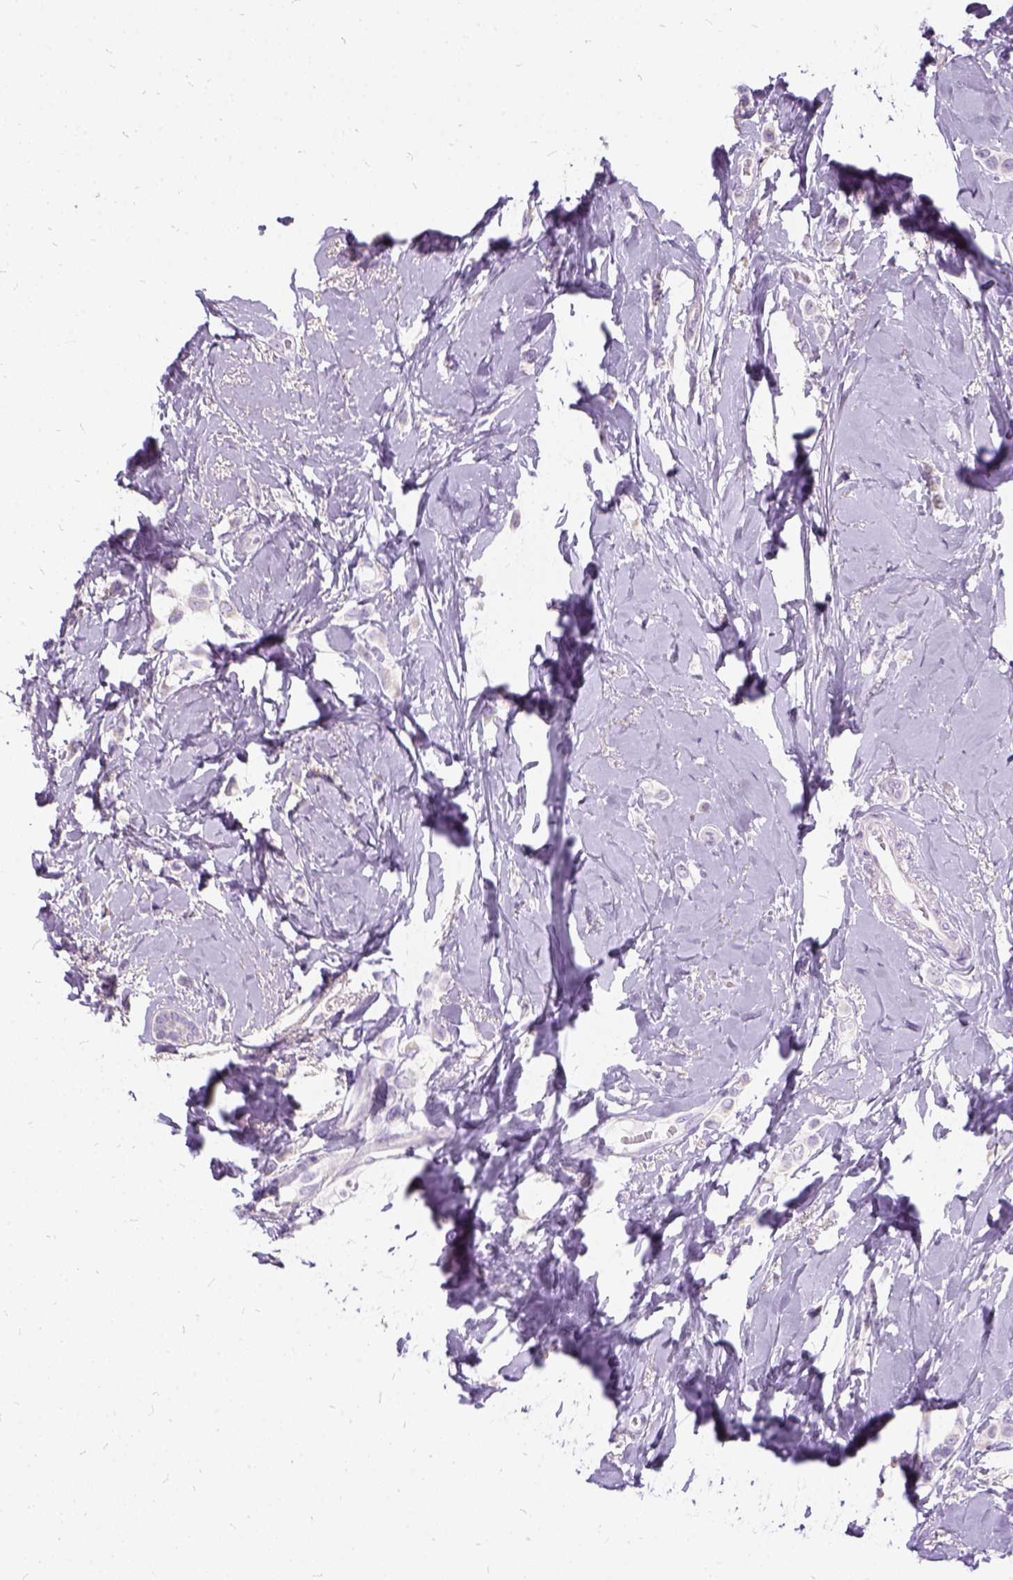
{"staining": {"intensity": "negative", "quantity": "none", "location": "none"}, "tissue": "breast cancer", "cell_type": "Tumor cells", "image_type": "cancer", "snomed": [{"axis": "morphology", "description": "Lobular carcinoma"}, {"axis": "topography", "description": "Breast"}], "caption": "Human lobular carcinoma (breast) stained for a protein using immunohistochemistry shows no positivity in tumor cells.", "gene": "FDX1", "patient": {"sex": "female", "age": 66}}